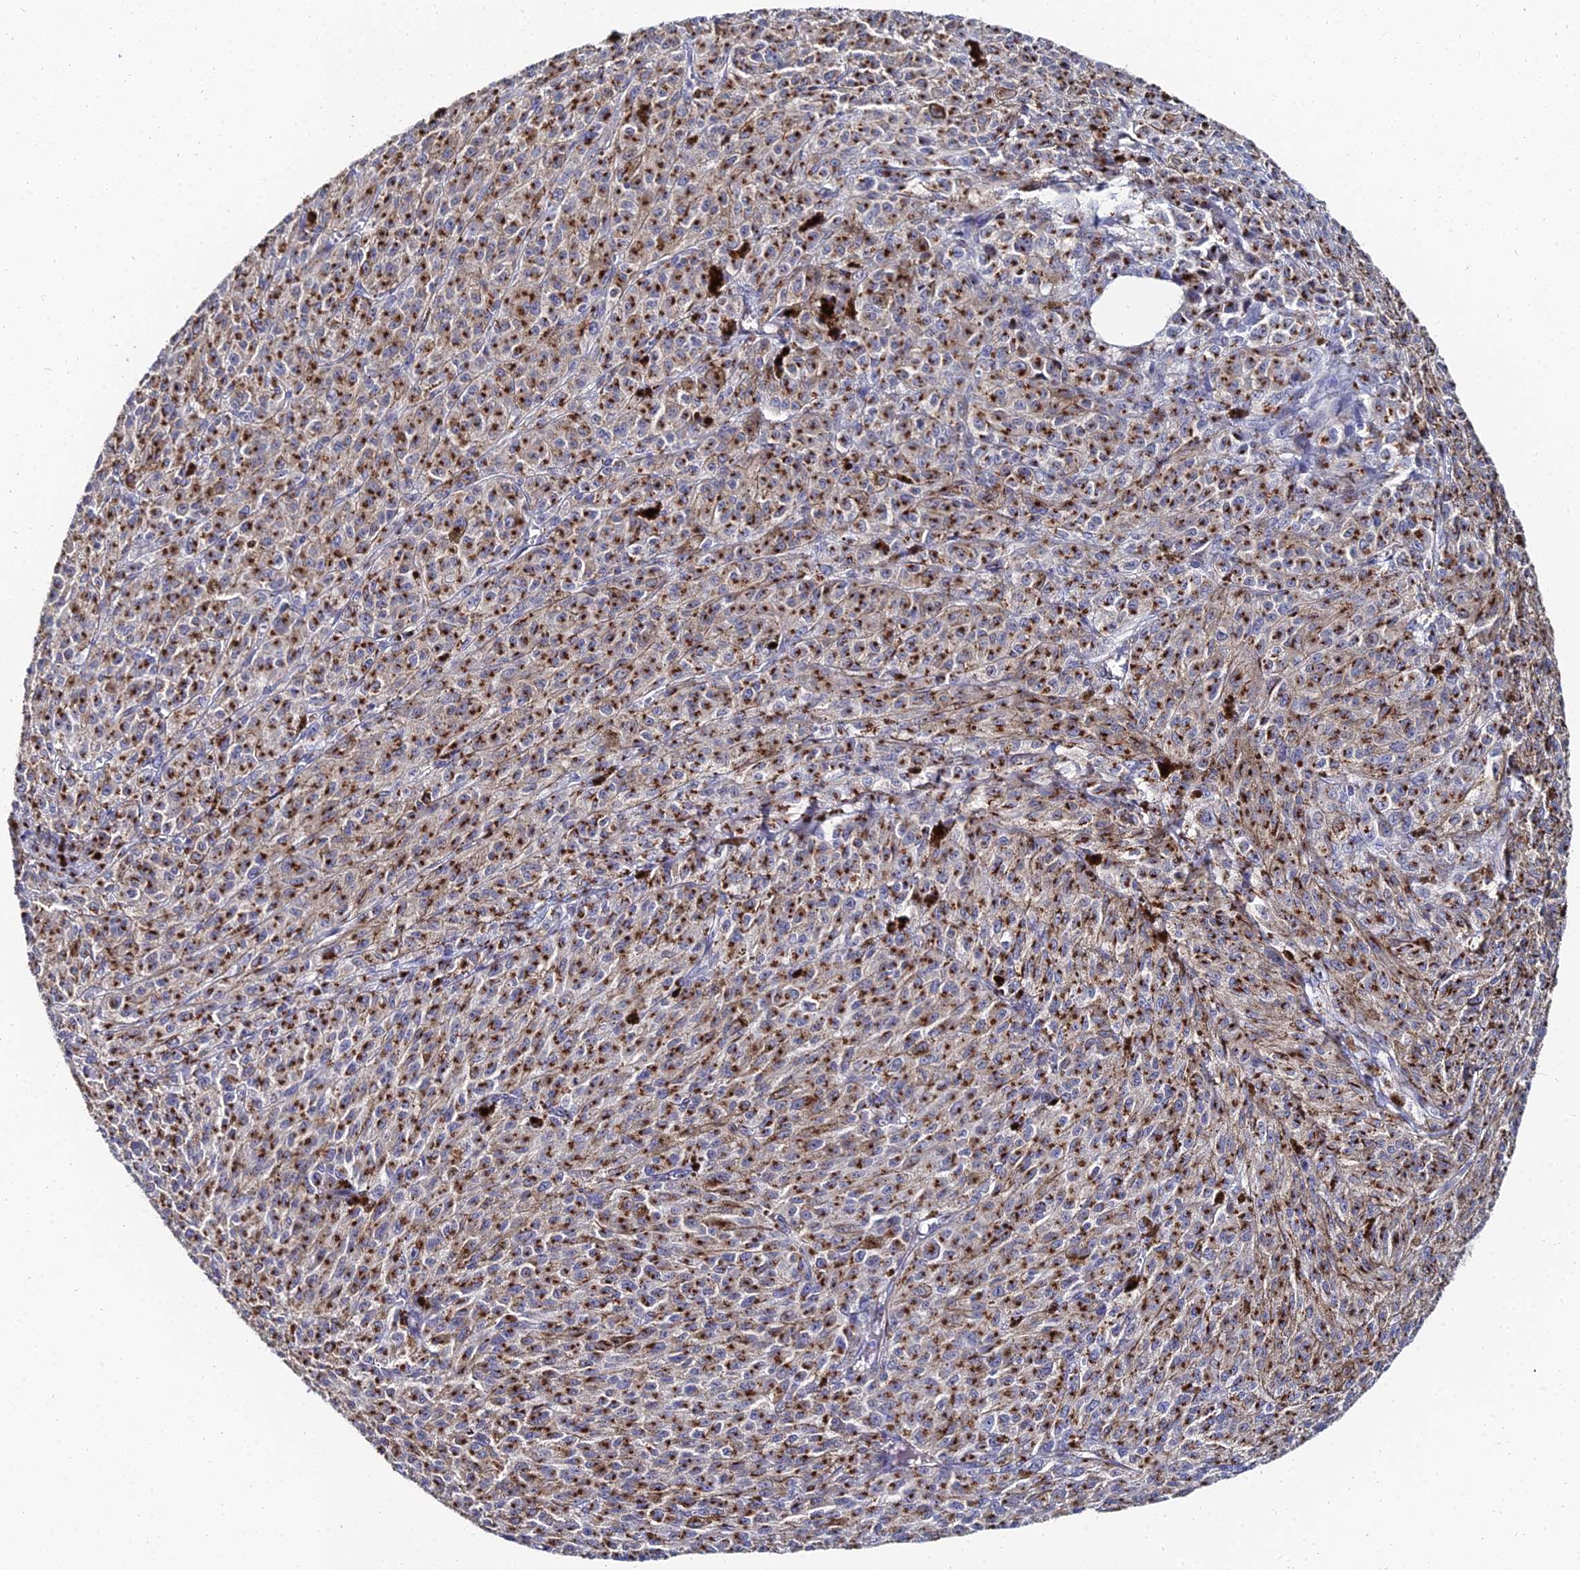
{"staining": {"intensity": "moderate", "quantity": ">75%", "location": "cytoplasmic/membranous"}, "tissue": "melanoma", "cell_type": "Tumor cells", "image_type": "cancer", "snomed": [{"axis": "morphology", "description": "Malignant melanoma, NOS"}, {"axis": "topography", "description": "Skin"}], "caption": "Malignant melanoma stained with a brown dye displays moderate cytoplasmic/membranous positive expression in about >75% of tumor cells.", "gene": "BORCS8", "patient": {"sex": "female", "age": 52}}